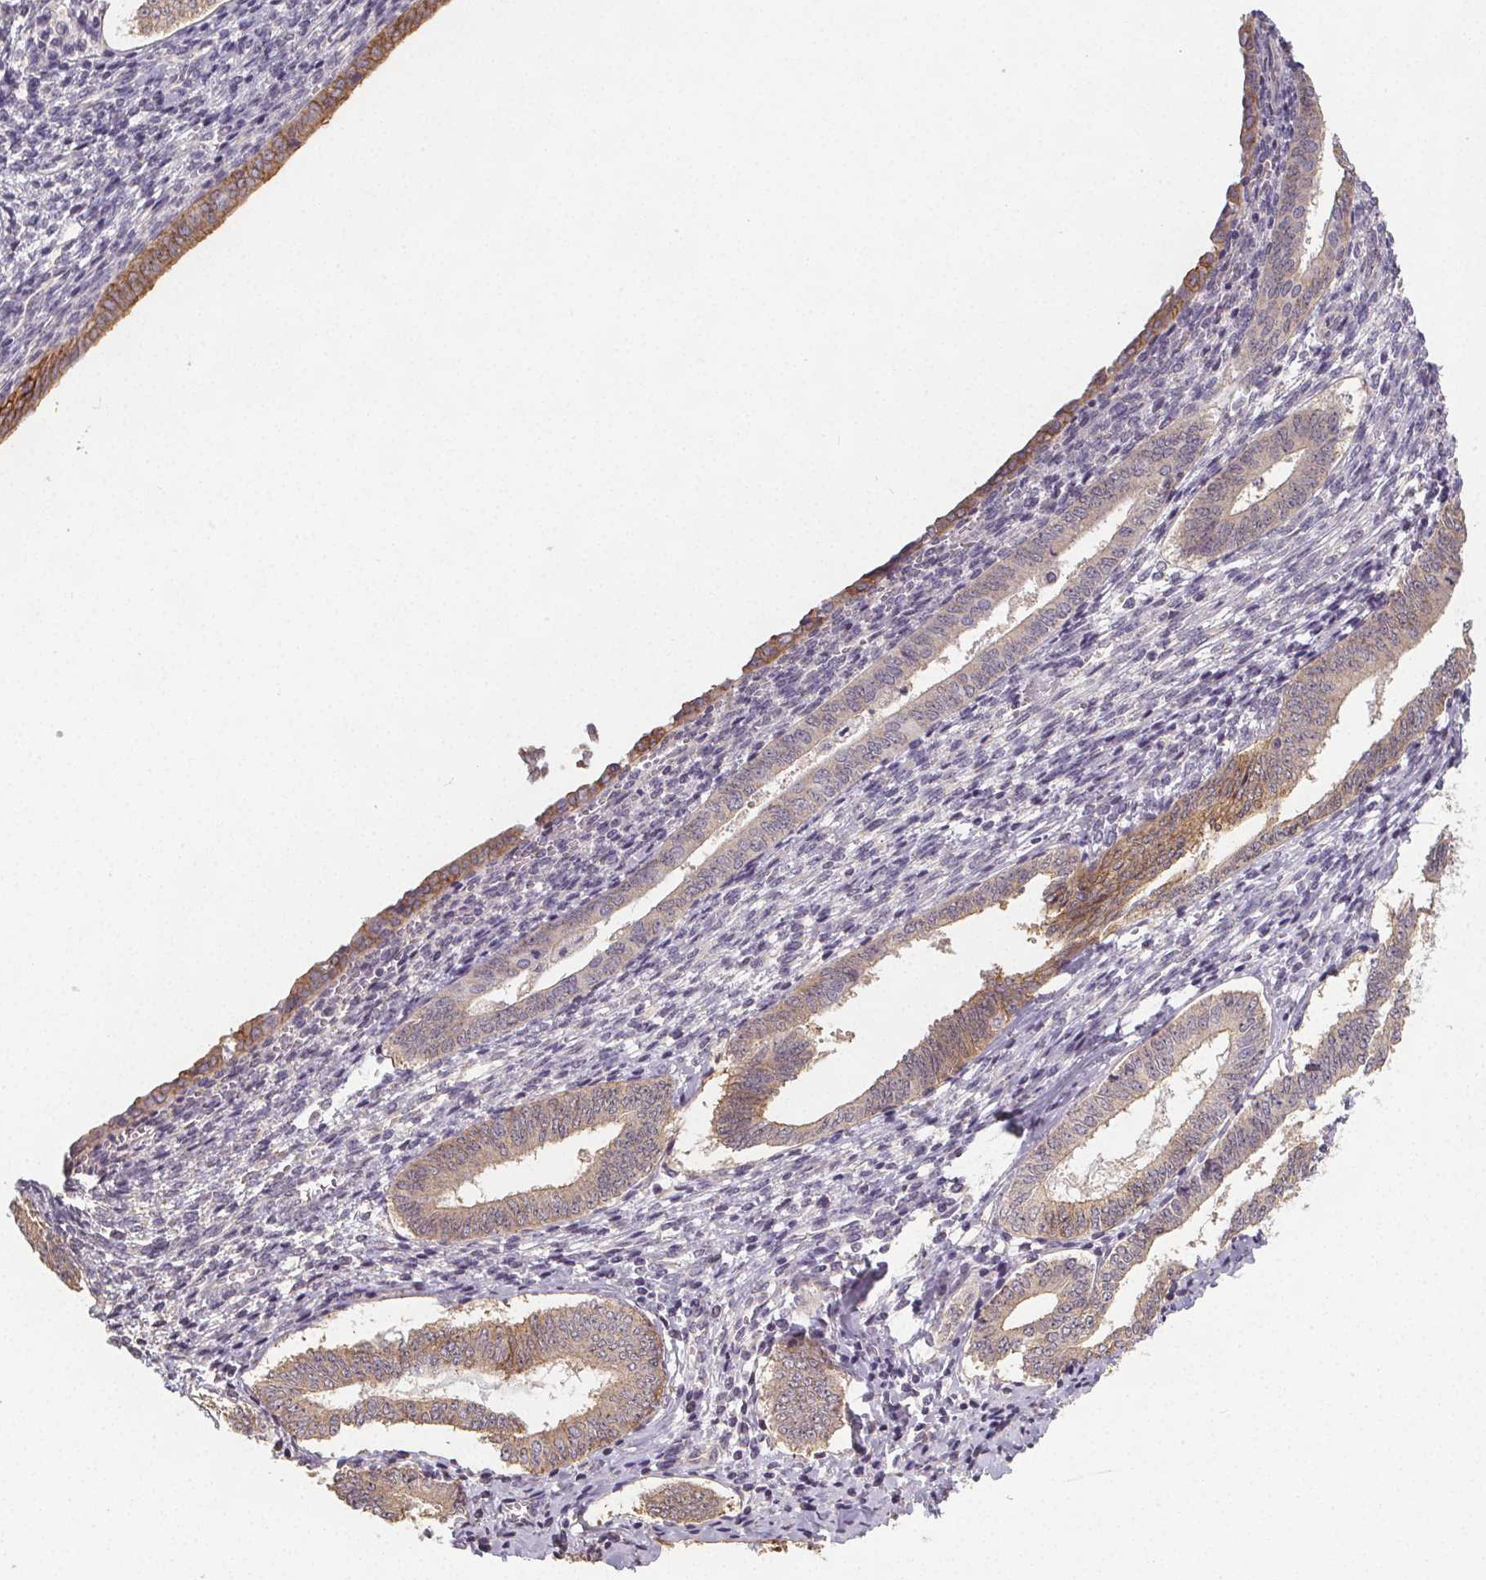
{"staining": {"intensity": "weak", "quantity": "25%-75%", "location": "cytoplasmic/membranous"}, "tissue": "cervical cancer", "cell_type": "Tumor cells", "image_type": "cancer", "snomed": [{"axis": "morphology", "description": "Squamous cell carcinoma, NOS"}, {"axis": "topography", "description": "Cervix"}], "caption": "Protein expression analysis of squamous cell carcinoma (cervical) displays weak cytoplasmic/membranous positivity in approximately 25%-75% of tumor cells. Using DAB (brown) and hematoxylin (blue) stains, captured at high magnification using brightfield microscopy.", "gene": "SLC26A2", "patient": {"sex": "female", "age": 59}}